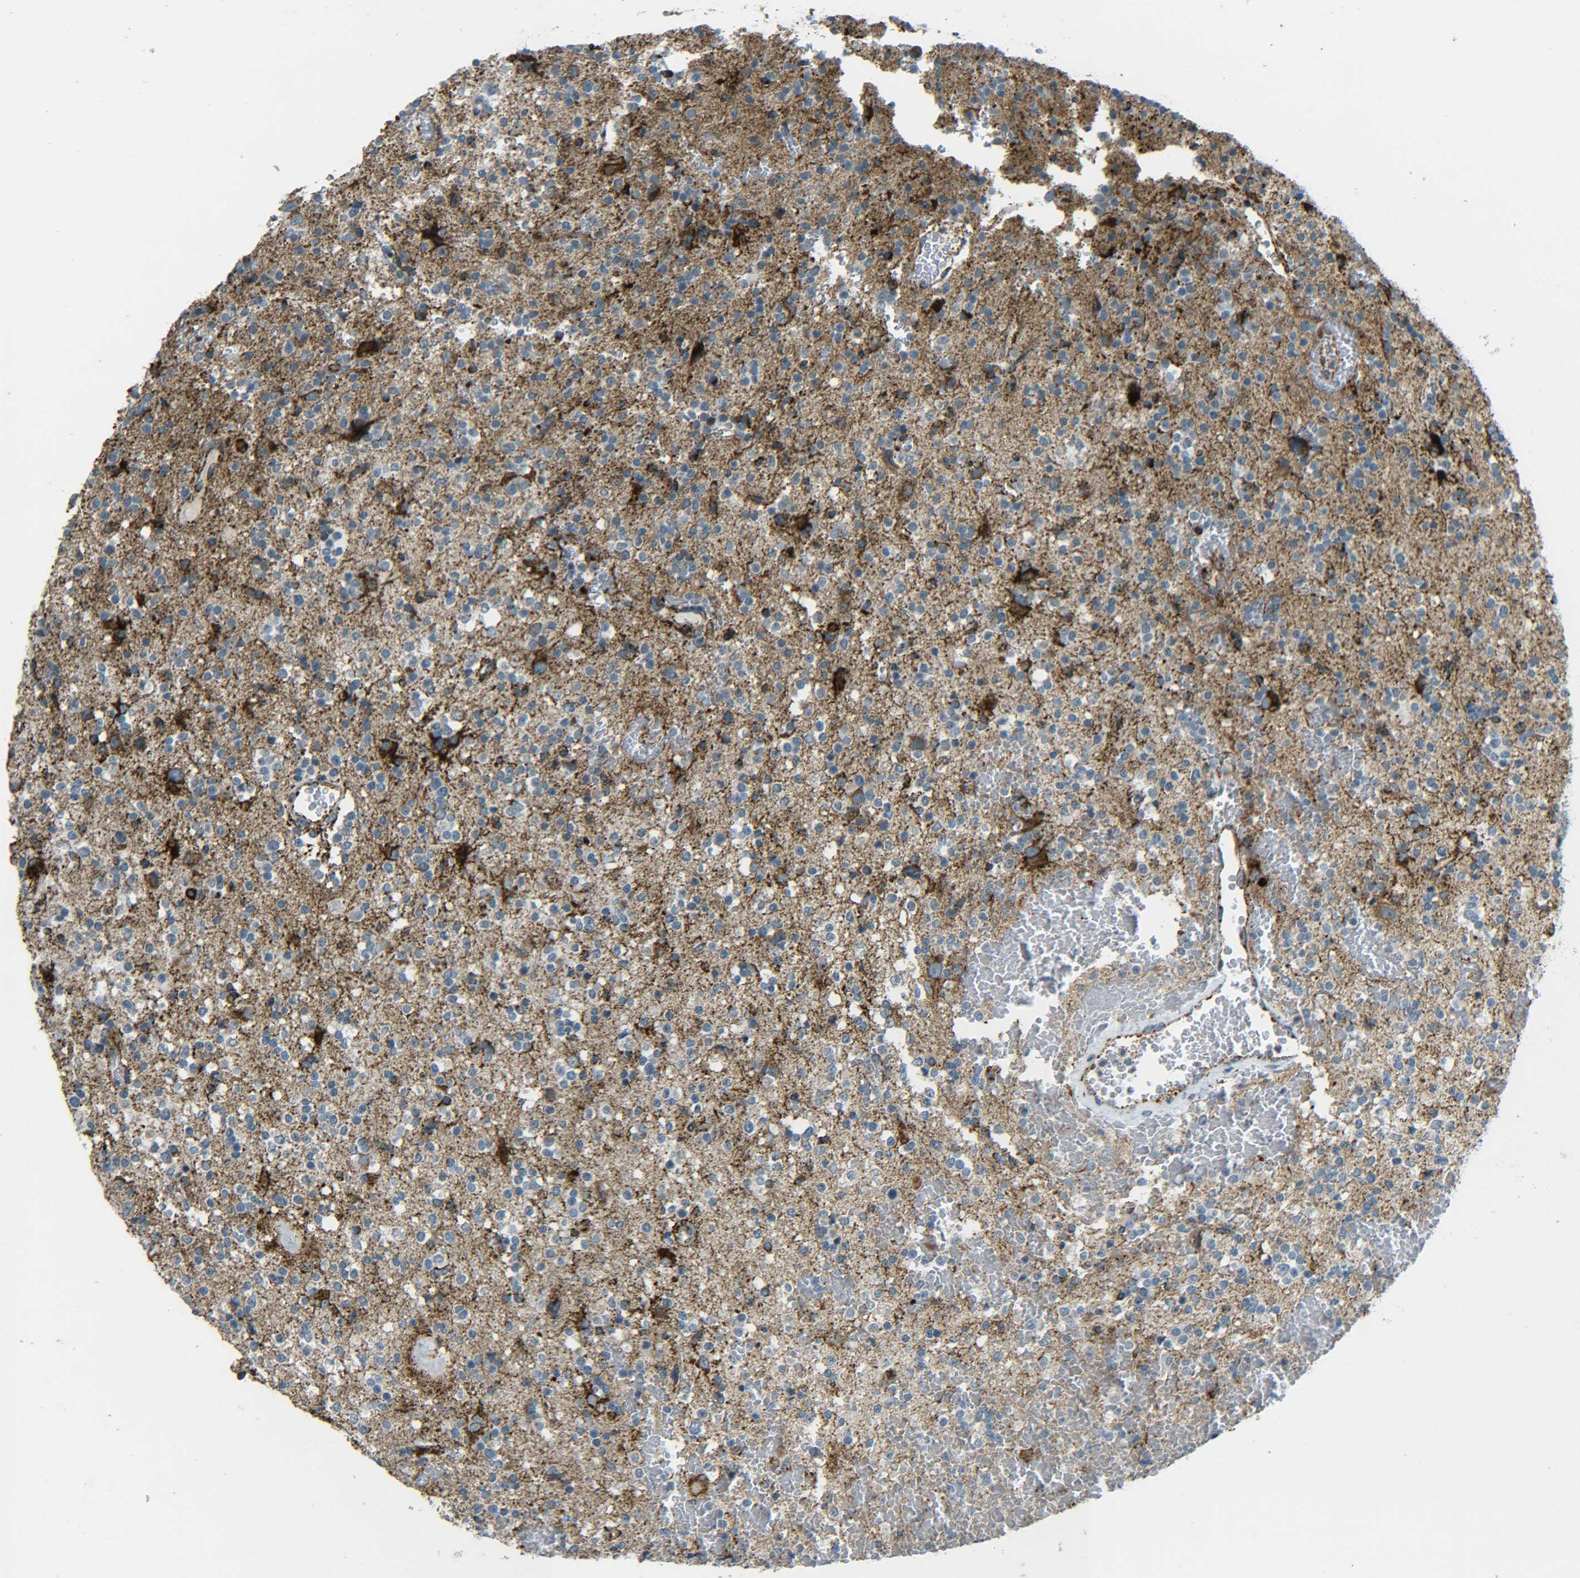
{"staining": {"intensity": "strong", "quantity": ">75%", "location": "cytoplasmic/membranous"}, "tissue": "glioma", "cell_type": "Tumor cells", "image_type": "cancer", "snomed": [{"axis": "morphology", "description": "Glioma, malignant, High grade"}, {"axis": "topography", "description": "Brain"}], "caption": "A micrograph of human glioma stained for a protein shows strong cytoplasmic/membranous brown staining in tumor cells.", "gene": "CYB5R1", "patient": {"sex": "male", "age": 47}}